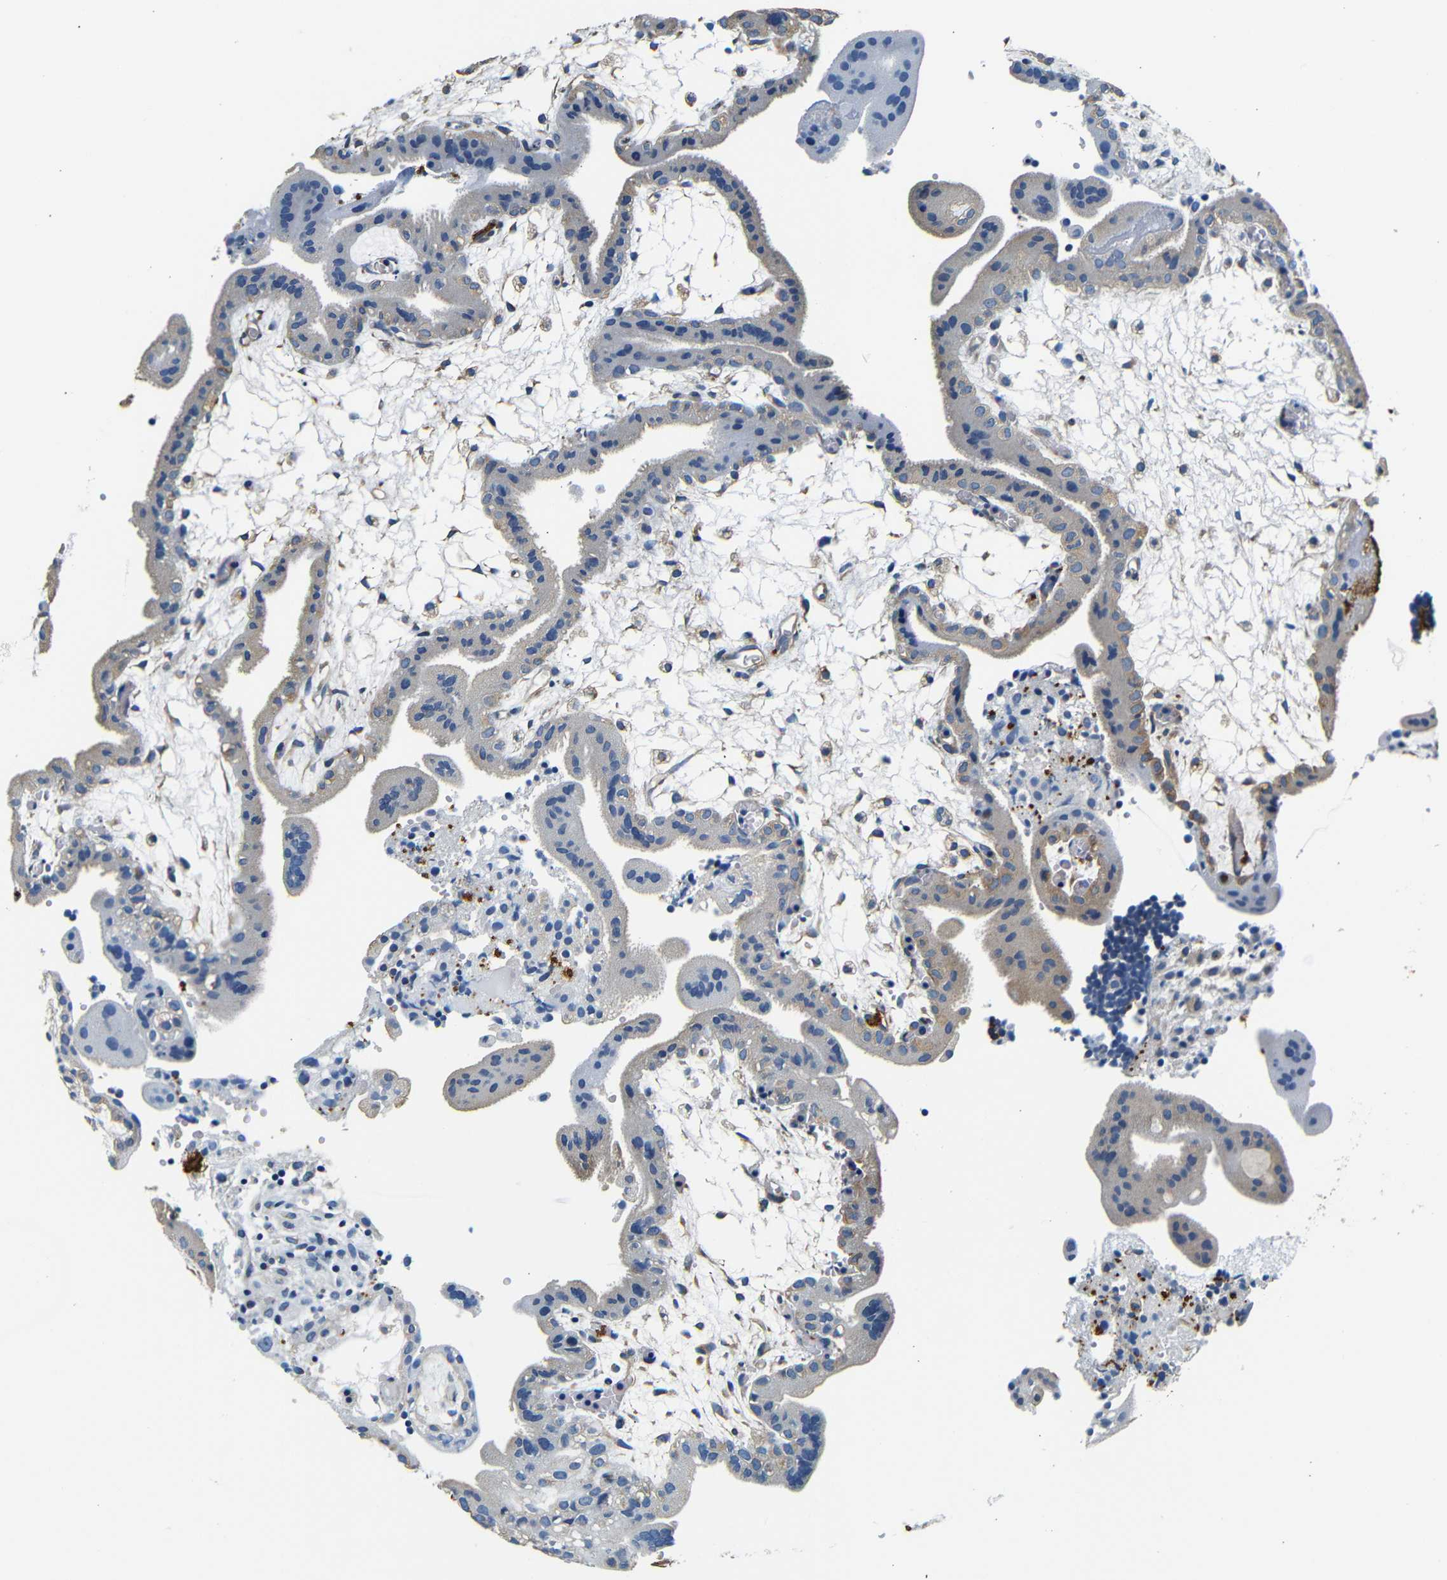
{"staining": {"intensity": "negative", "quantity": "none", "location": "none"}, "tissue": "placenta", "cell_type": "Decidual cells", "image_type": "normal", "snomed": [{"axis": "morphology", "description": "Normal tissue, NOS"}, {"axis": "topography", "description": "Placenta"}], "caption": "This image is of unremarkable placenta stained with immunohistochemistry (IHC) to label a protein in brown with the nuclei are counter-stained blue. There is no positivity in decidual cells. (DAB immunohistochemistry, high magnification).", "gene": "GP1BA", "patient": {"sex": "female", "age": 18}}